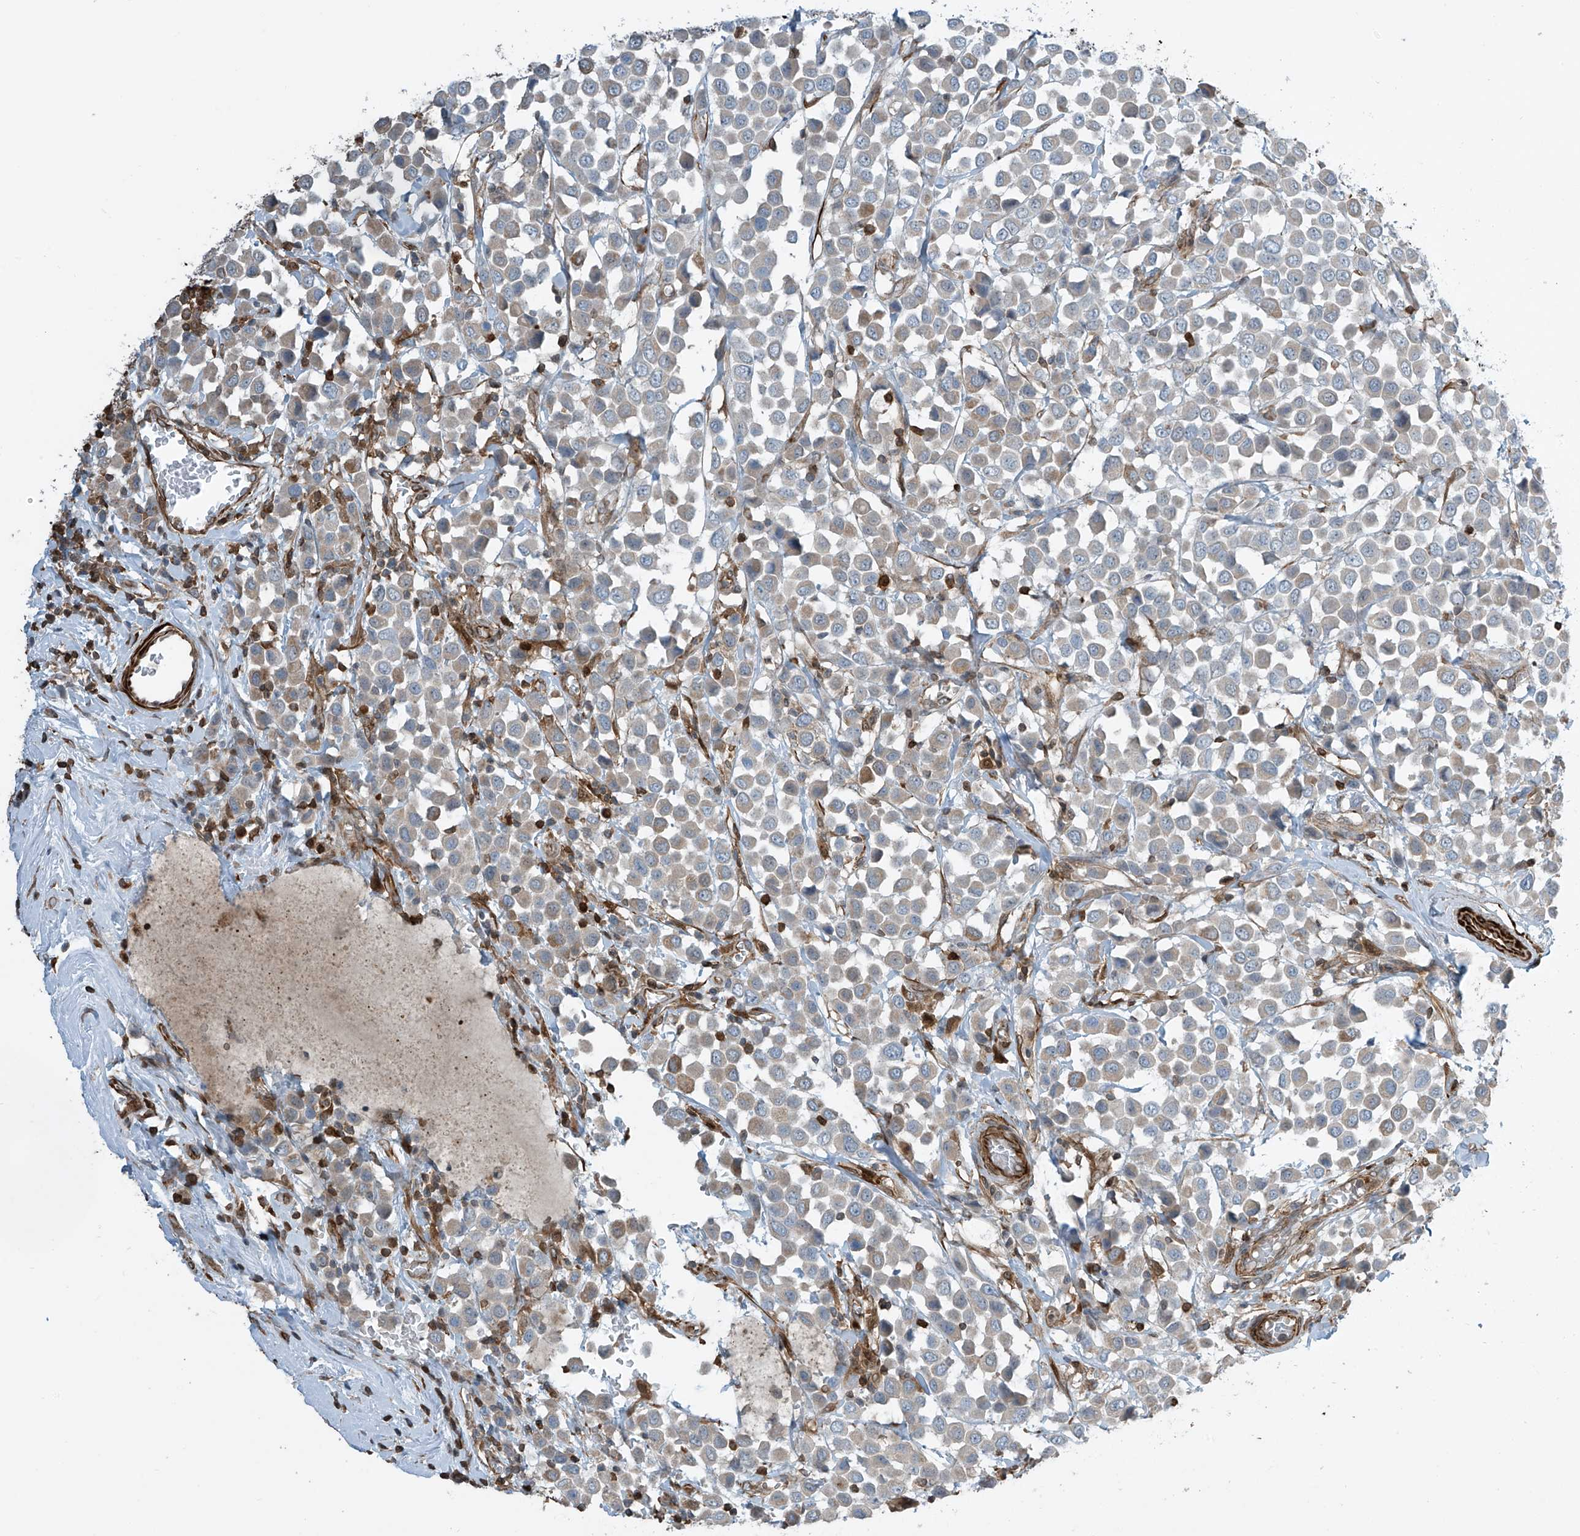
{"staining": {"intensity": "weak", "quantity": "25%-75%", "location": "cytoplasmic/membranous"}, "tissue": "breast cancer", "cell_type": "Tumor cells", "image_type": "cancer", "snomed": [{"axis": "morphology", "description": "Duct carcinoma"}, {"axis": "topography", "description": "Breast"}], "caption": "This photomicrograph exhibits IHC staining of human infiltrating ductal carcinoma (breast), with low weak cytoplasmic/membranous staining in approximately 25%-75% of tumor cells.", "gene": "SH3BGRL3", "patient": {"sex": "female", "age": 61}}